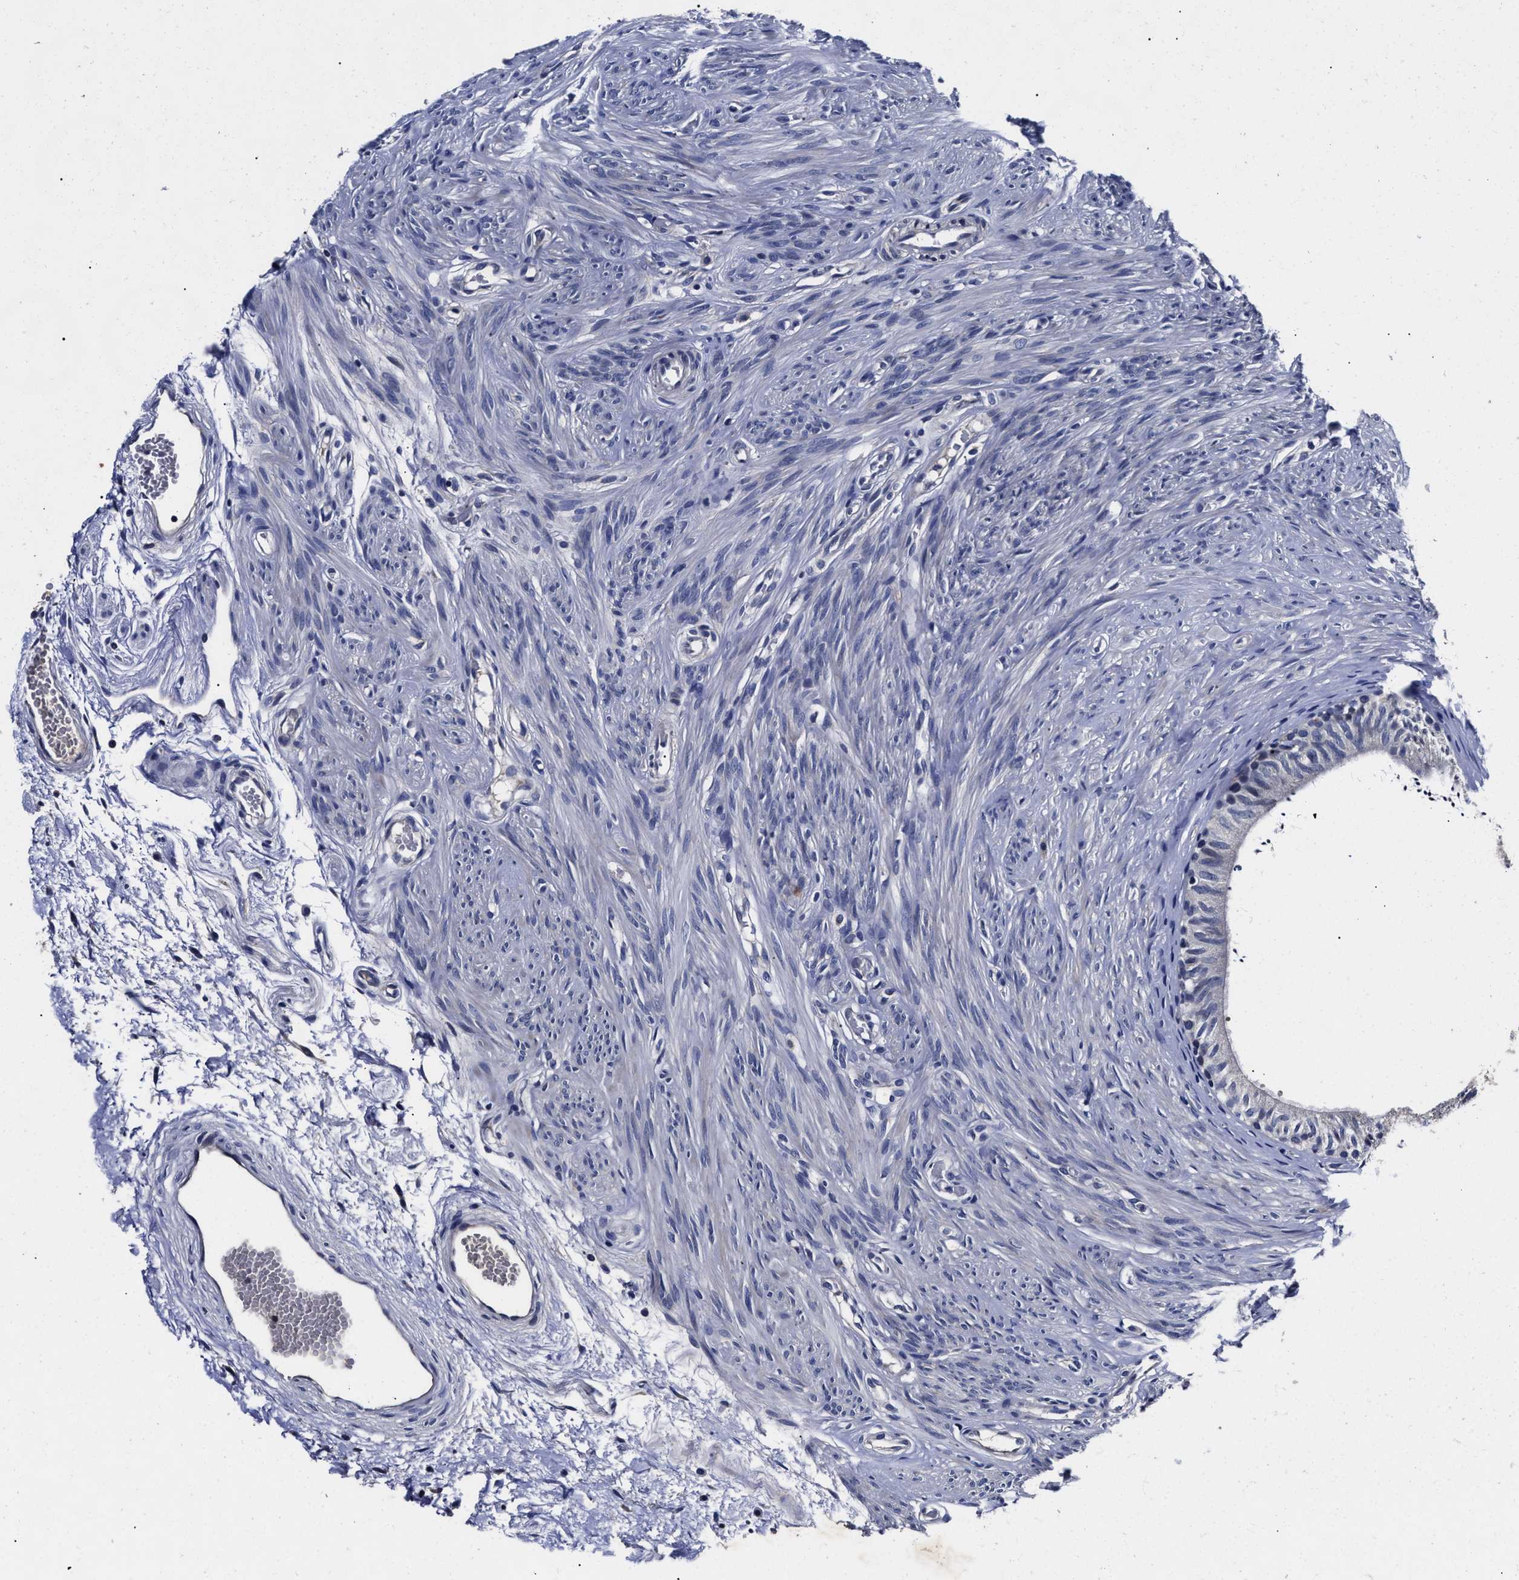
{"staining": {"intensity": "negative", "quantity": "none", "location": "none"}, "tissue": "epididymis", "cell_type": "Glandular cells", "image_type": "normal", "snomed": [{"axis": "morphology", "description": "Normal tissue, NOS"}, {"axis": "topography", "description": "Epididymis"}], "caption": "IHC histopathology image of unremarkable epididymis: human epididymis stained with DAB (3,3'-diaminobenzidine) reveals no significant protein positivity in glandular cells.", "gene": "OLFML2A", "patient": {"sex": "male", "age": 56}}